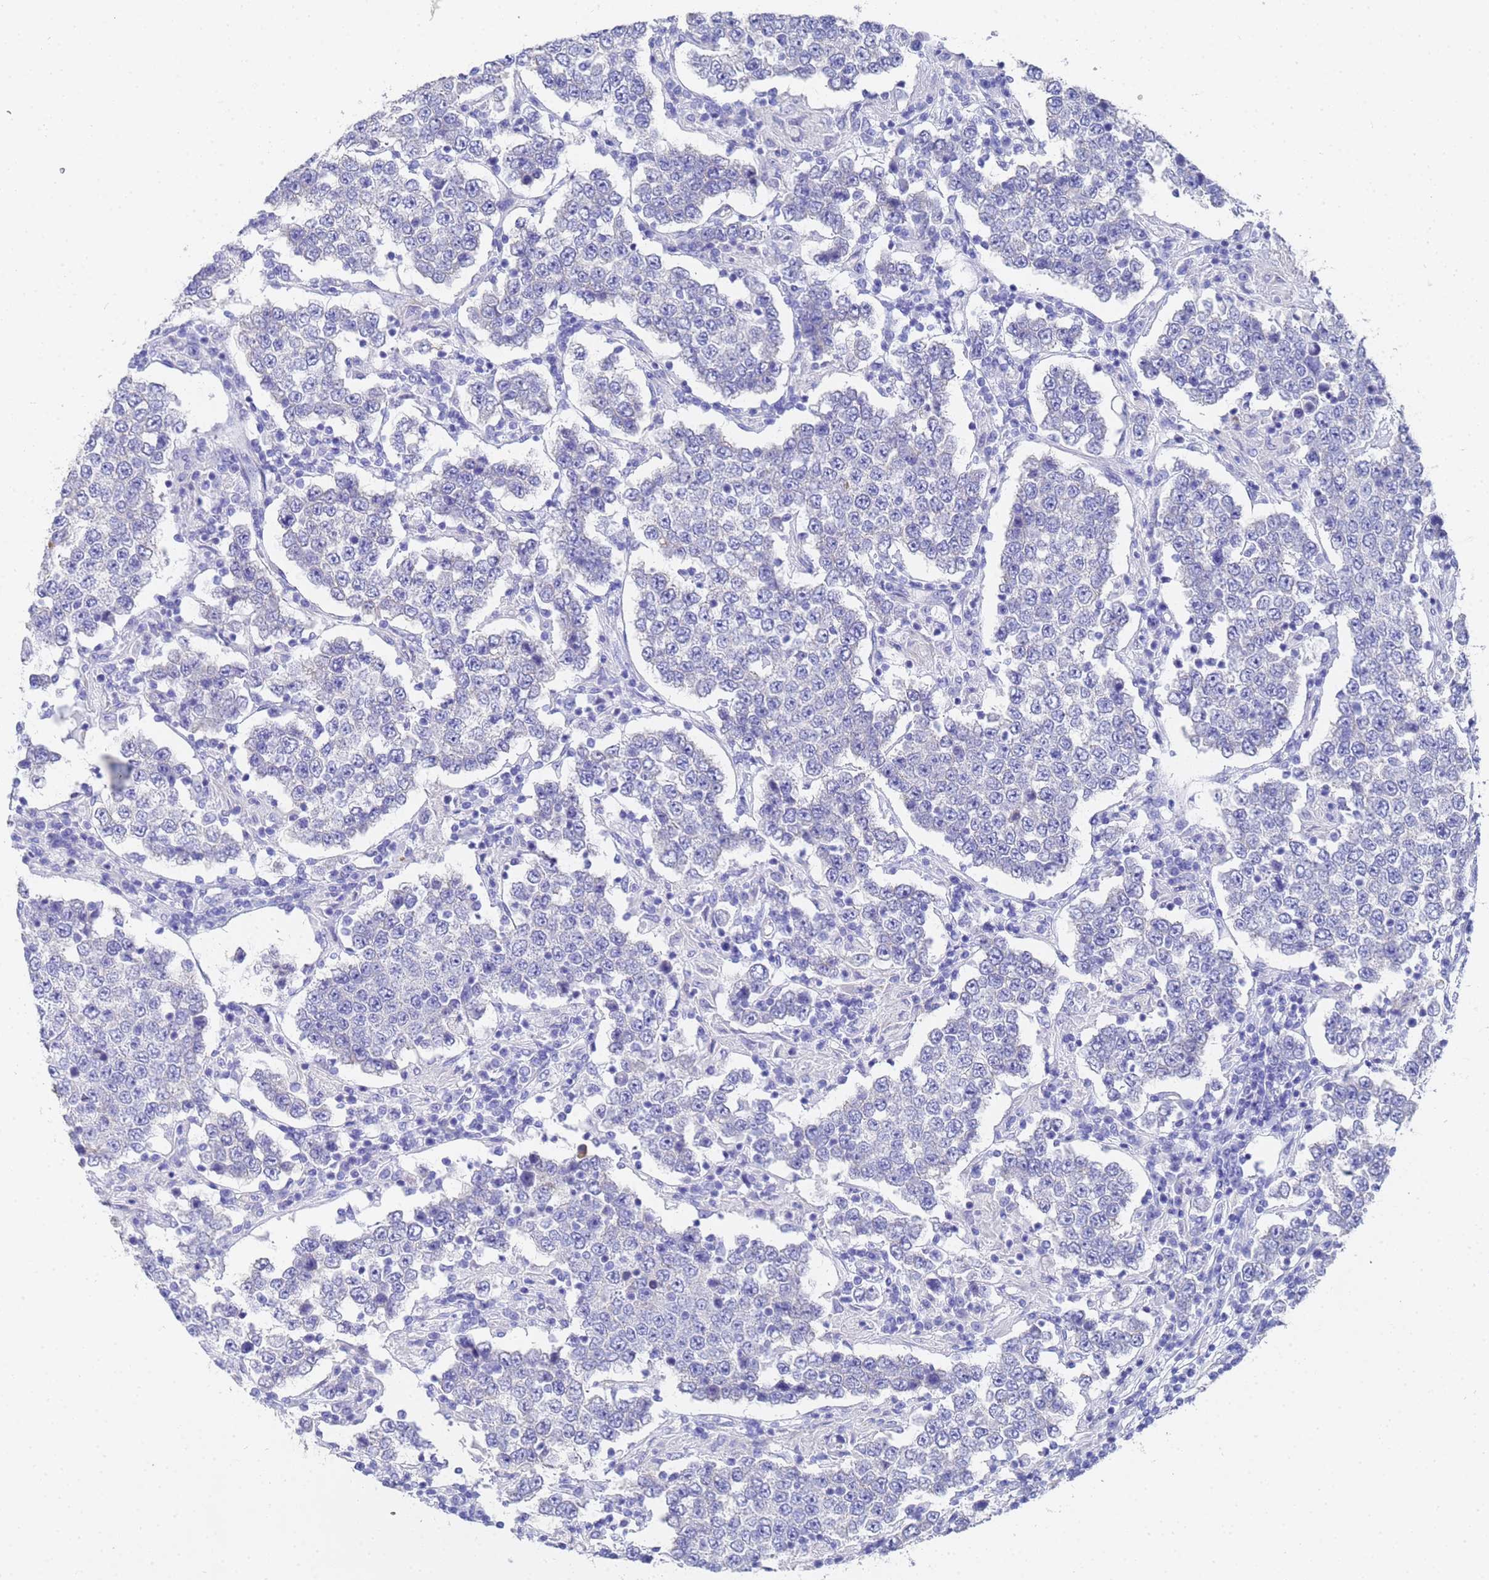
{"staining": {"intensity": "negative", "quantity": "none", "location": "none"}, "tissue": "testis cancer", "cell_type": "Tumor cells", "image_type": "cancer", "snomed": [{"axis": "morphology", "description": "Normal tissue, NOS"}, {"axis": "morphology", "description": "Urothelial carcinoma, High grade"}, {"axis": "morphology", "description": "Seminoma, NOS"}, {"axis": "morphology", "description": "Carcinoma, Embryonal, NOS"}, {"axis": "topography", "description": "Urinary bladder"}, {"axis": "topography", "description": "Testis"}], "caption": "DAB (3,3'-diaminobenzidine) immunohistochemical staining of human seminoma (testis) reveals no significant expression in tumor cells.", "gene": "TUBB1", "patient": {"sex": "male", "age": 41}}